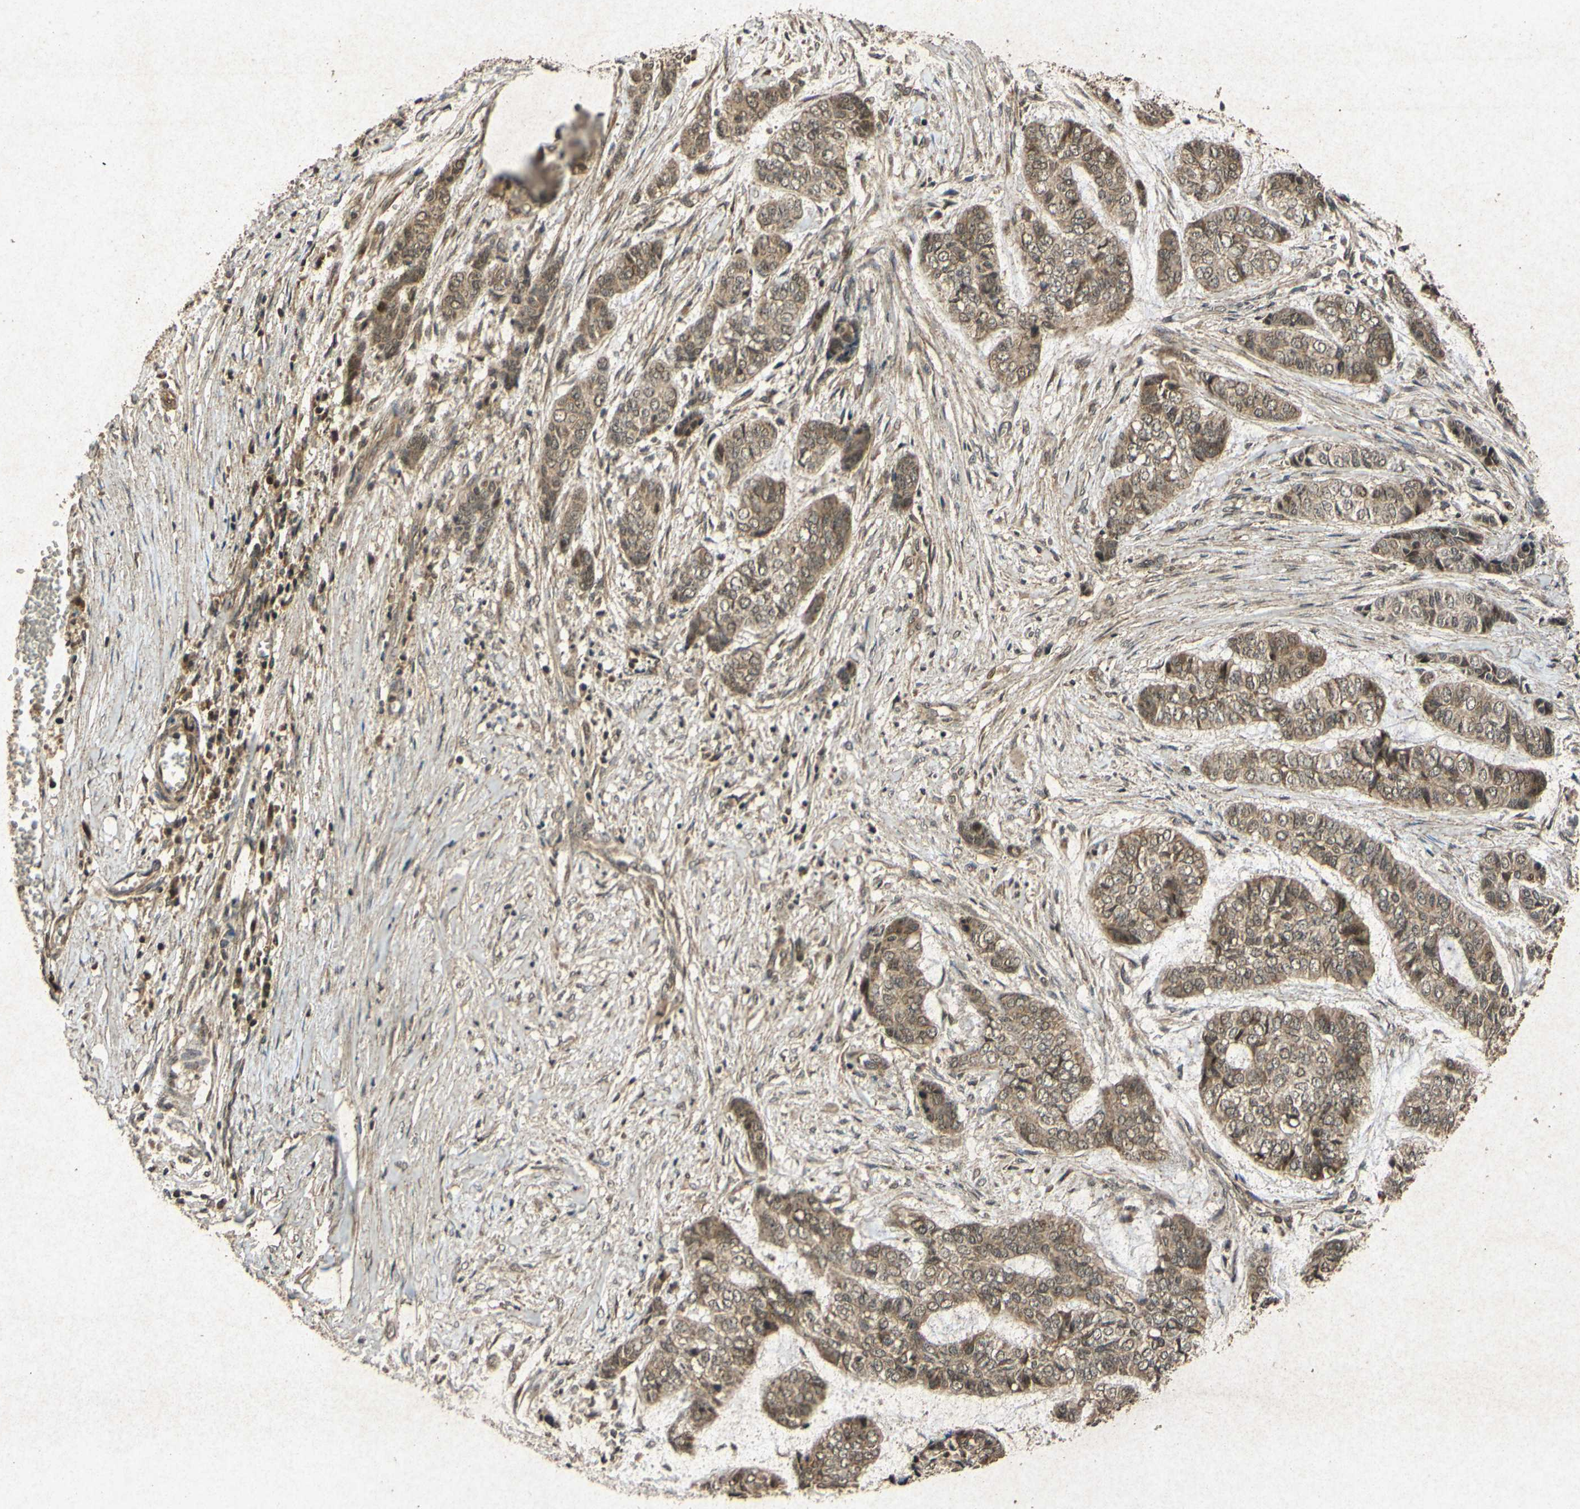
{"staining": {"intensity": "weak", "quantity": ">75%", "location": "cytoplasmic/membranous"}, "tissue": "skin cancer", "cell_type": "Tumor cells", "image_type": "cancer", "snomed": [{"axis": "morphology", "description": "Basal cell carcinoma"}, {"axis": "topography", "description": "Skin"}], "caption": "The immunohistochemical stain highlights weak cytoplasmic/membranous positivity in tumor cells of basal cell carcinoma (skin) tissue. (DAB (3,3'-diaminobenzidine) IHC with brightfield microscopy, high magnification).", "gene": "ATP6V1H", "patient": {"sex": "female", "age": 64}}